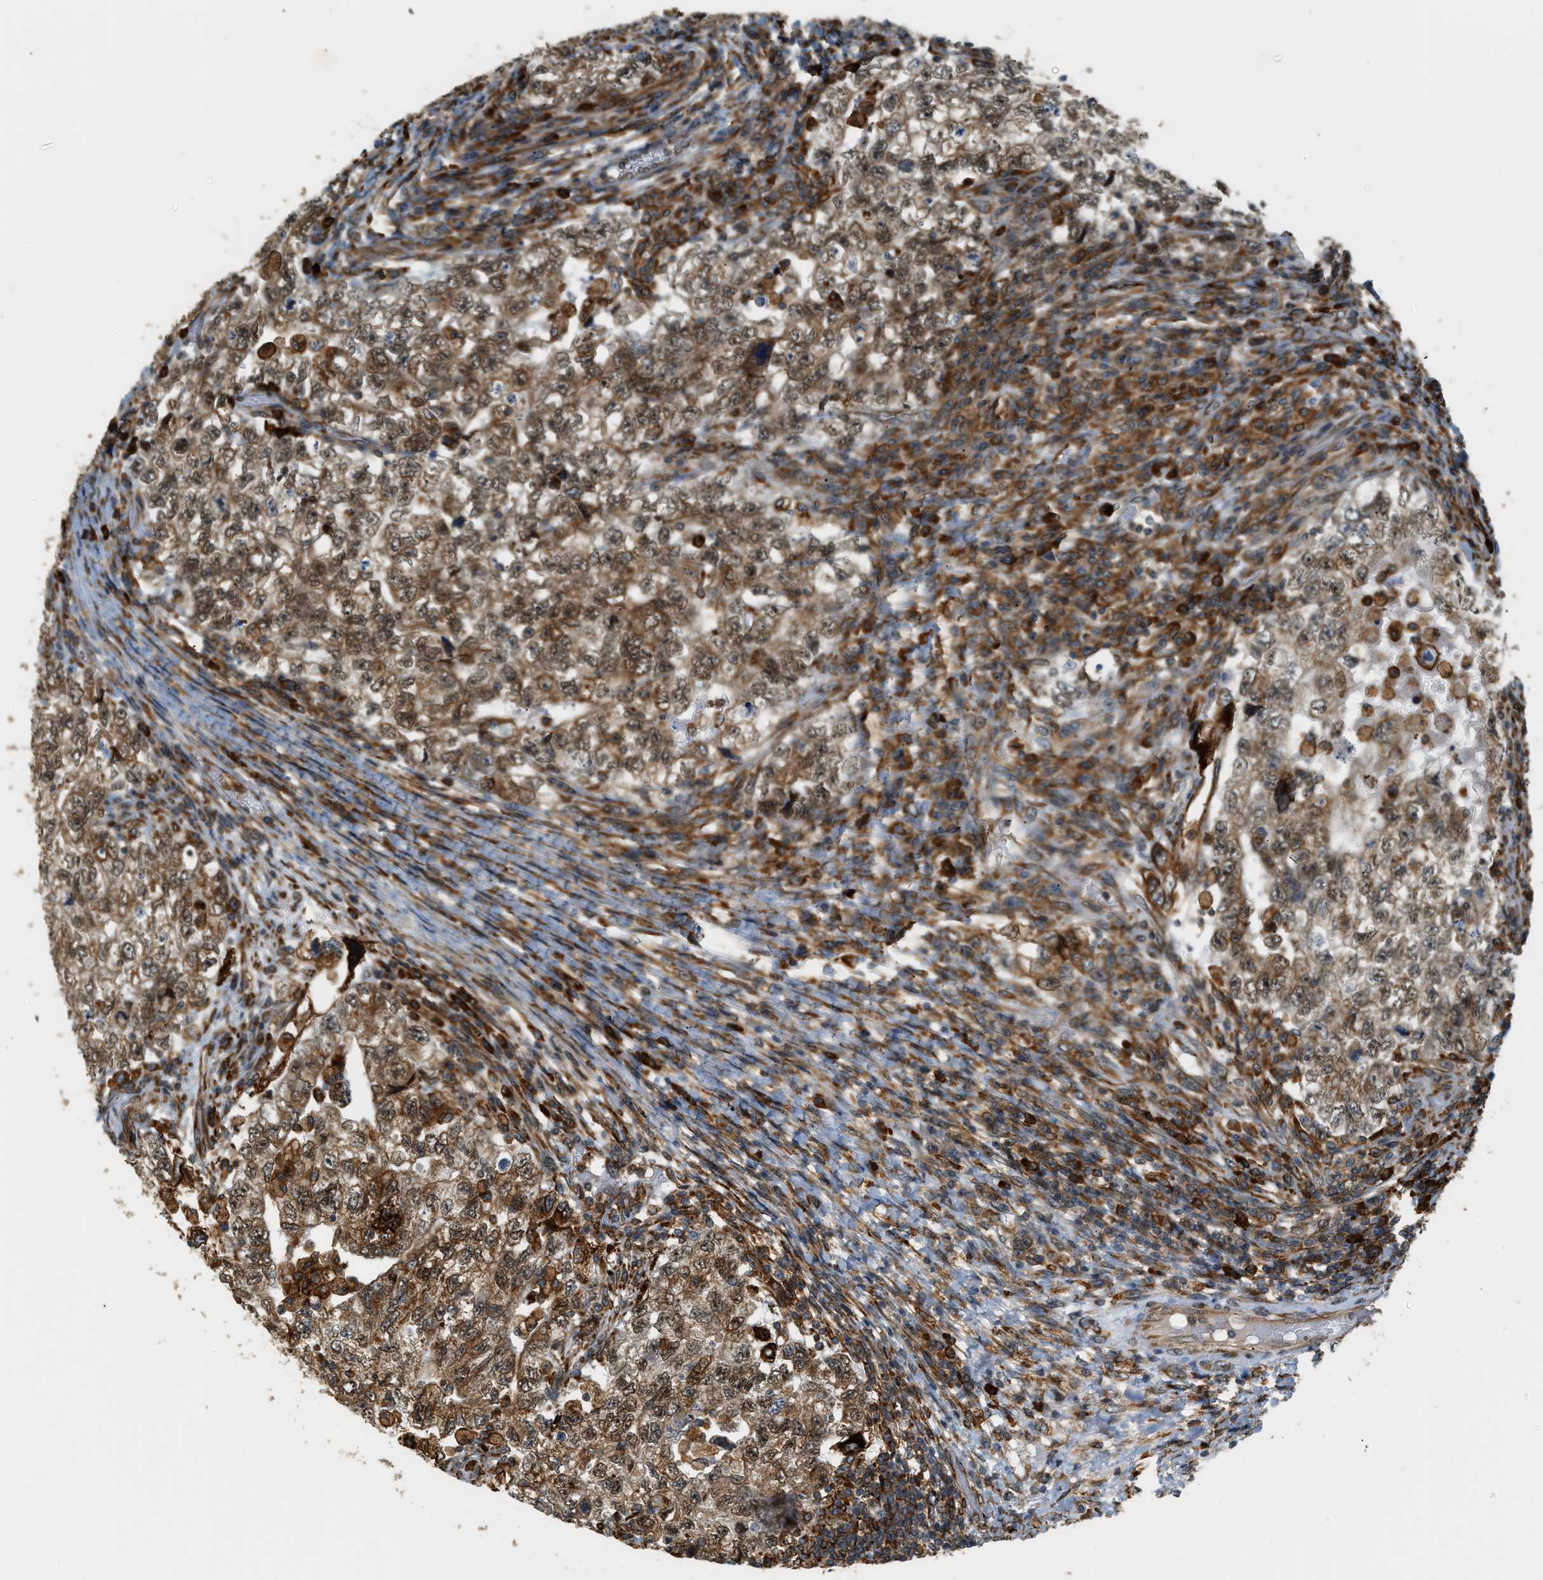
{"staining": {"intensity": "moderate", "quantity": ">75%", "location": "cytoplasmic/membranous,nuclear"}, "tissue": "testis cancer", "cell_type": "Tumor cells", "image_type": "cancer", "snomed": [{"axis": "morphology", "description": "Carcinoma, Embryonal, NOS"}, {"axis": "topography", "description": "Testis"}], "caption": "Human testis cancer (embryonal carcinoma) stained with a brown dye demonstrates moderate cytoplasmic/membranous and nuclear positive expression in approximately >75% of tumor cells.", "gene": "SEMA4D", "patient": {"sex": "male", "age": 36}}